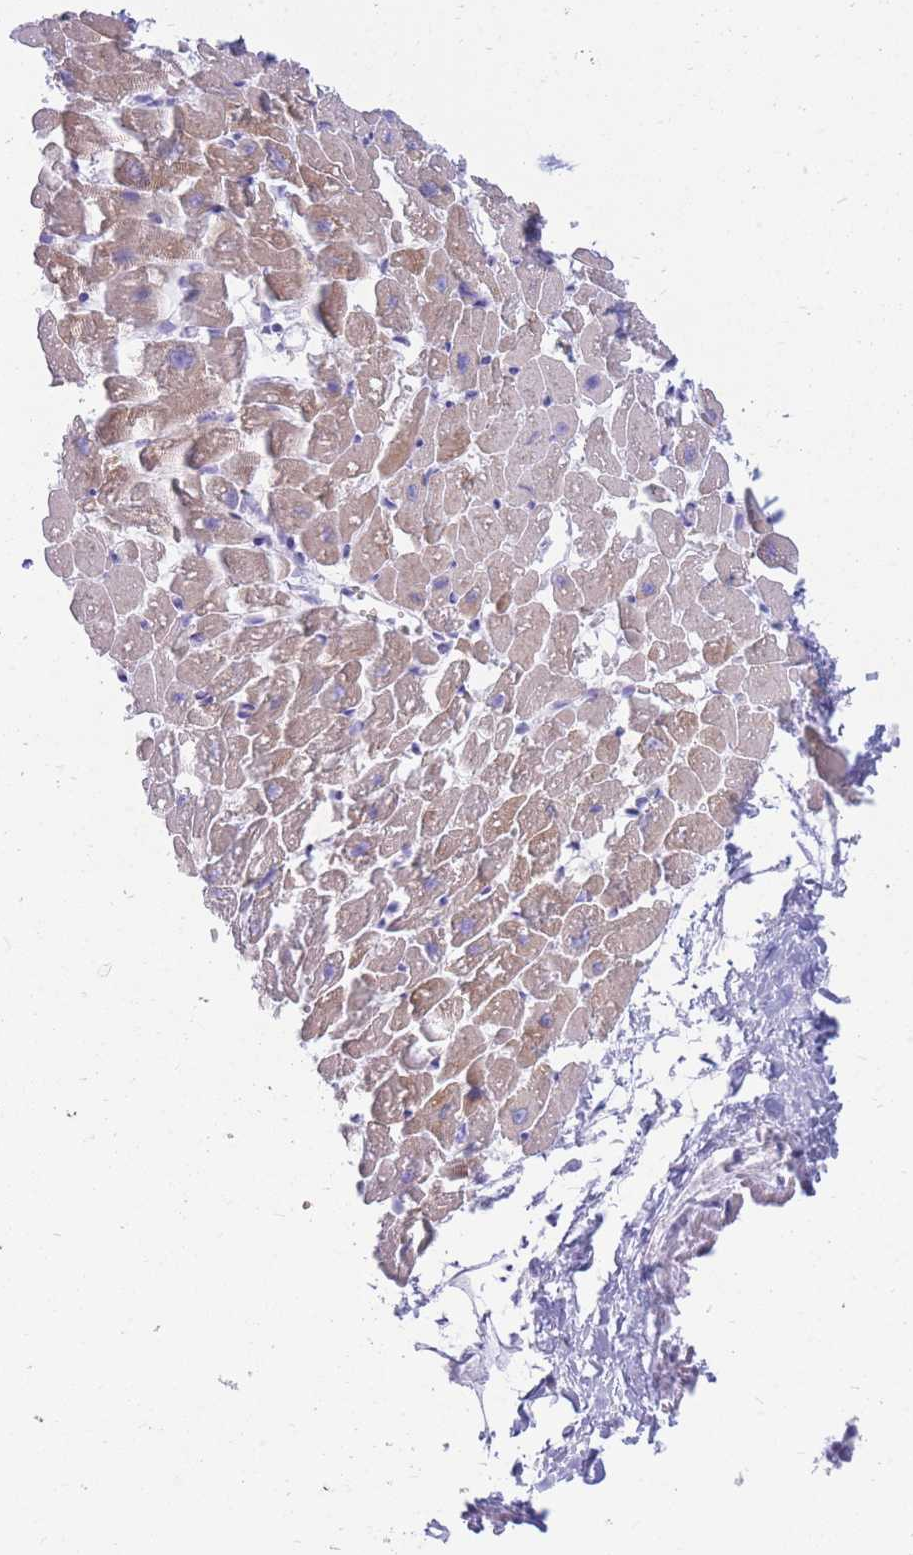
{"staining": {"intensity": "moderate", "quantity": ">75%", "location": "cytoplasmic/membranous"}, "tissue": "heart muscle", "cell_type": "Cardiomyocytes", "image_type": "normal", "snomed": [{"axis": "morphology", "description": "Normal tissue, NOS"}, {"axis": "topography", "description": "Heart"}], "caption": "Immunohistochemical staining of benign heart muscle exhibits >75% levels of moderate cytoplasmic/membranous protein staining in approximately >75% of cardiomyocytes. Using DAB (3,3'-diaminobenzidine) (brown) and hematoxylin (blue) stains, captured at high magnification using brightfield microscopy.", "gene": "CYP21A2", "patient": {"sex": "female", "age": 64}}